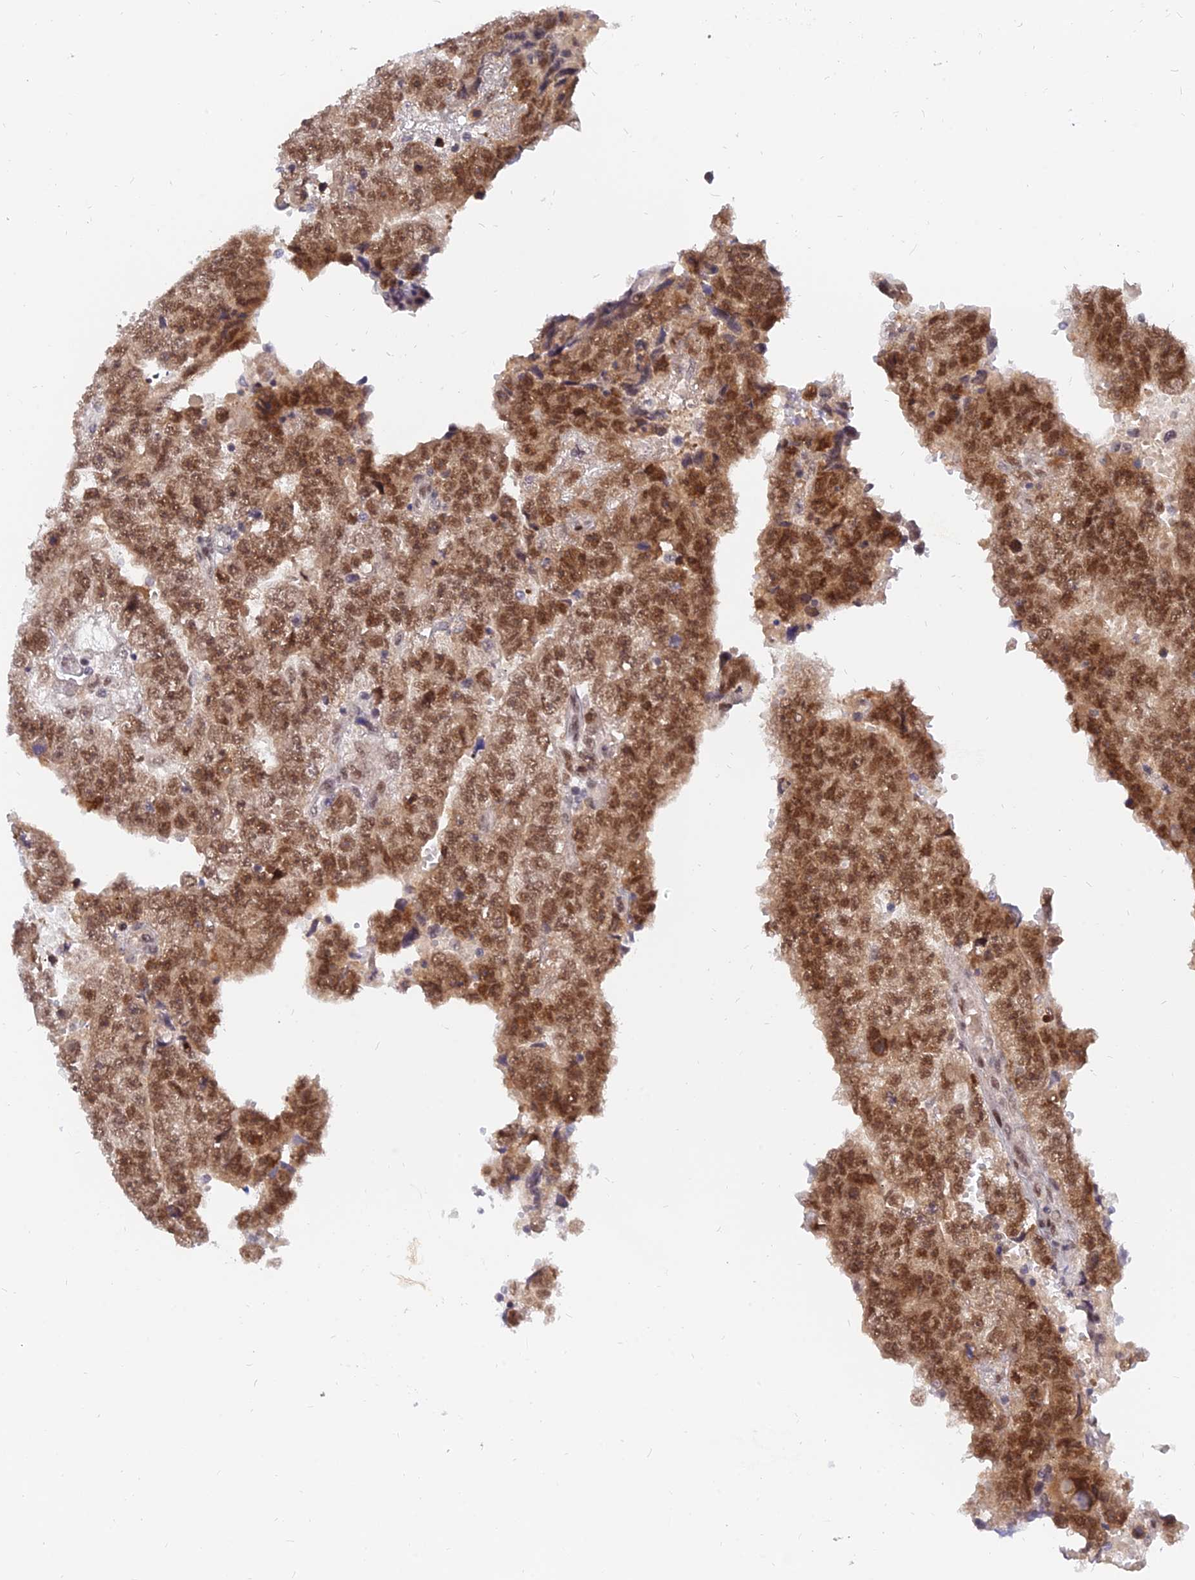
{"staining": {"intensity": "moderate", "quantity": ">75%", "location": "nuclear"}, "tissue": "testis cancer", "cell_type": "Tumor cells", "image_type": "cancer", "snomed": [{"axis": "morphology", "description": "Carcinoma, Embryonal, NOS"}, {"axis": "topography", "description": "Testis"}], "caption": "Immunohistochemistry (IHC) staining of testis cancer, which exhibits medium levels of moderate nuclear positivity in approximately >75% of tumor cells indicating moderate nuclear protein positivity. The staining was performed using DAB (3,3'-diaminobenzidine) (brown) for protein detection and nuclei were counterstained in hematoxylin (blue).", "gene": "DPY30", "patient": {"sex": "male", "age": 25}}